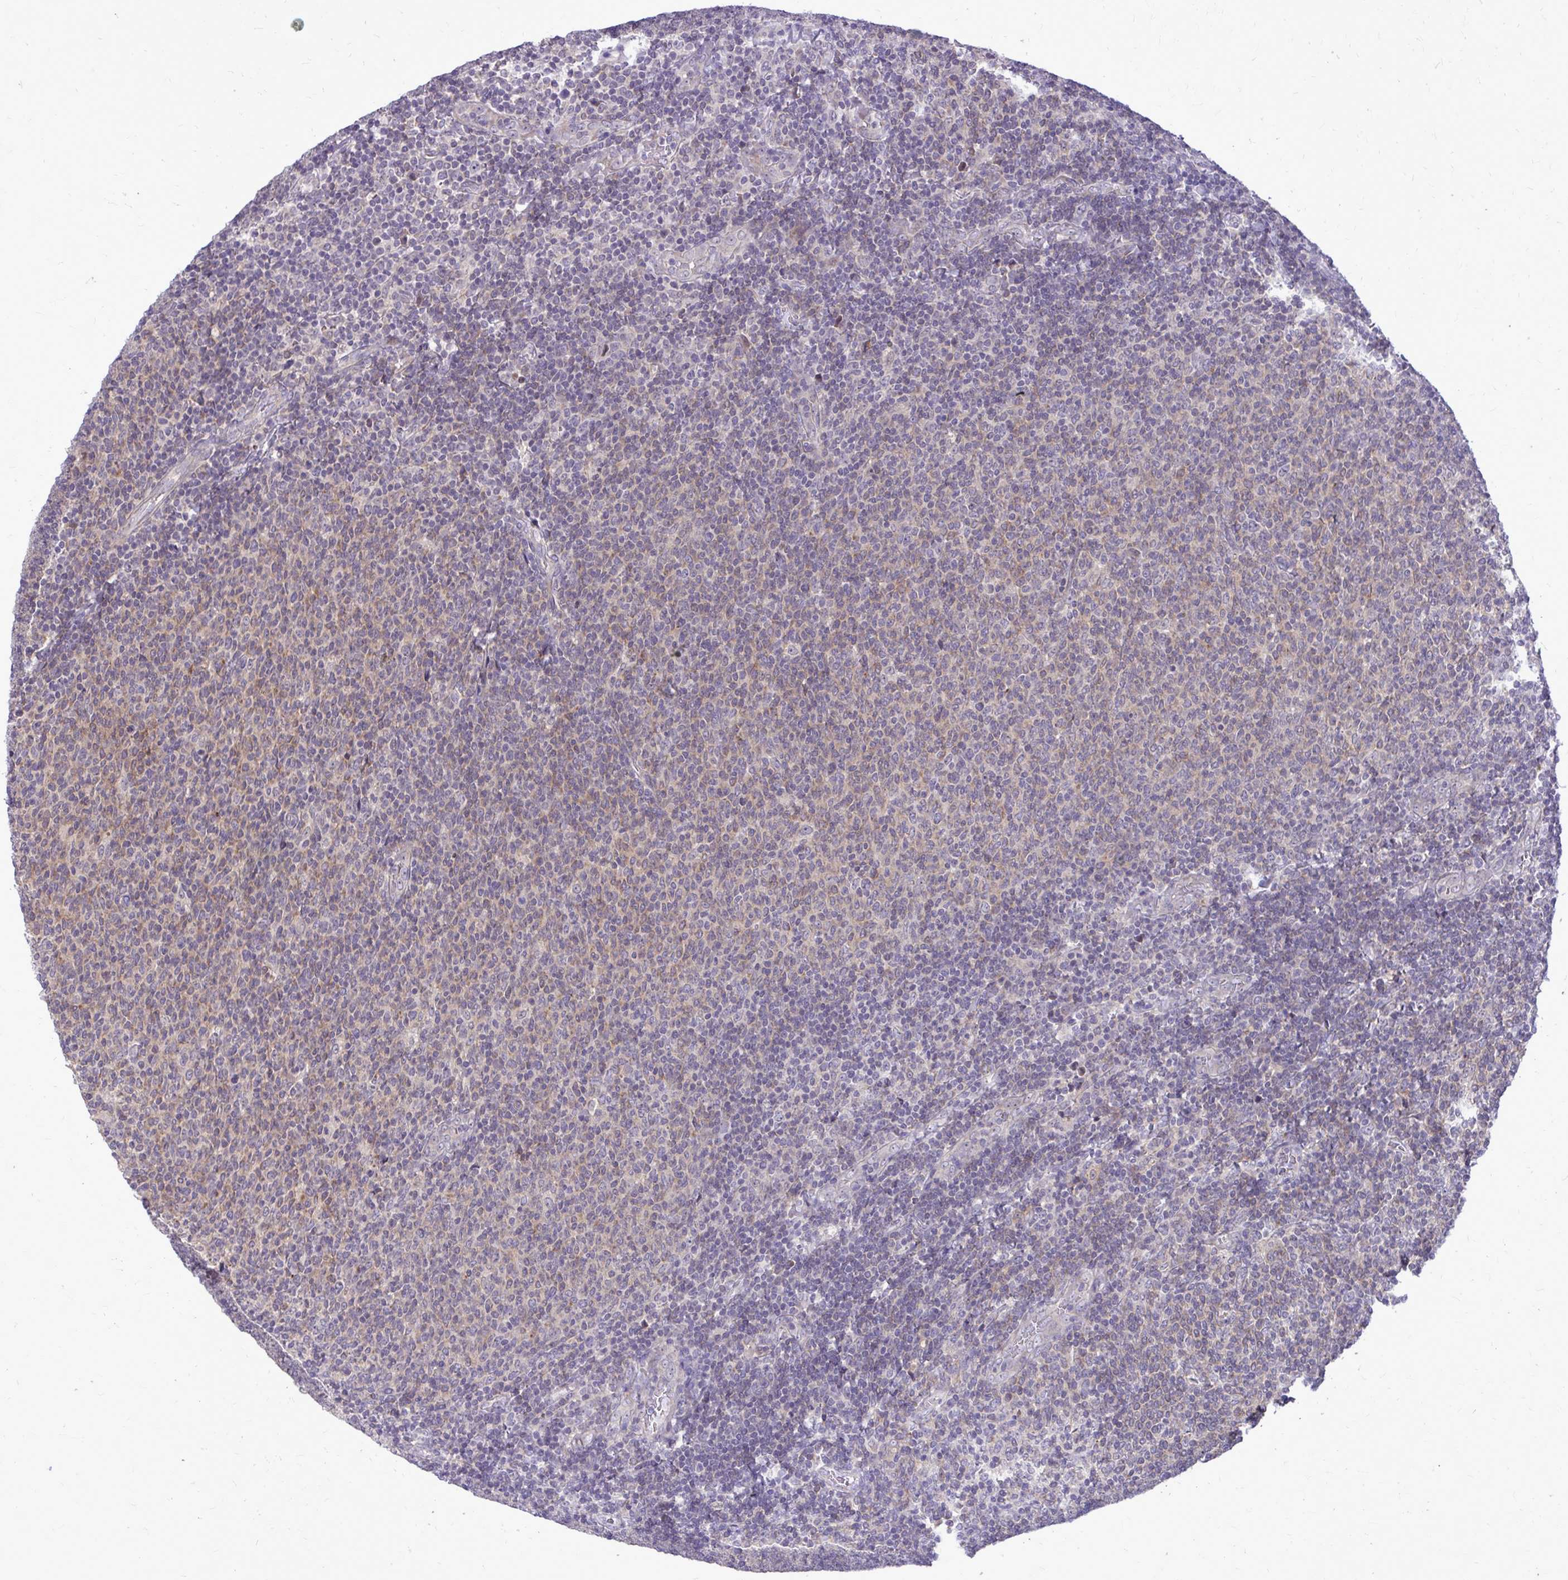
{"staining": {"intensity": "weak", "quantity": "25%-75%", "location": "cytoplasmic/membranous"}, "tissue": "lymphoma", "cell_type": "Tumor cells", "image_type": "cancer", "snomed": [{"axis": "morphology", "description": "Malignant lymphoma, non-Hodgkin's type, Low grade"}, {"axis": "topography", "description": "Lymph node"}], "caption": "A high-resolution micrograph shows immunohistochemistry (IHC) staining of lymphoma, which shows weak cytoplasmic/membranous staining in approximately 25%-75% of tumor cells.", "gene": "DPY19L1", "patient": {"sex": "male", "age": 52}}